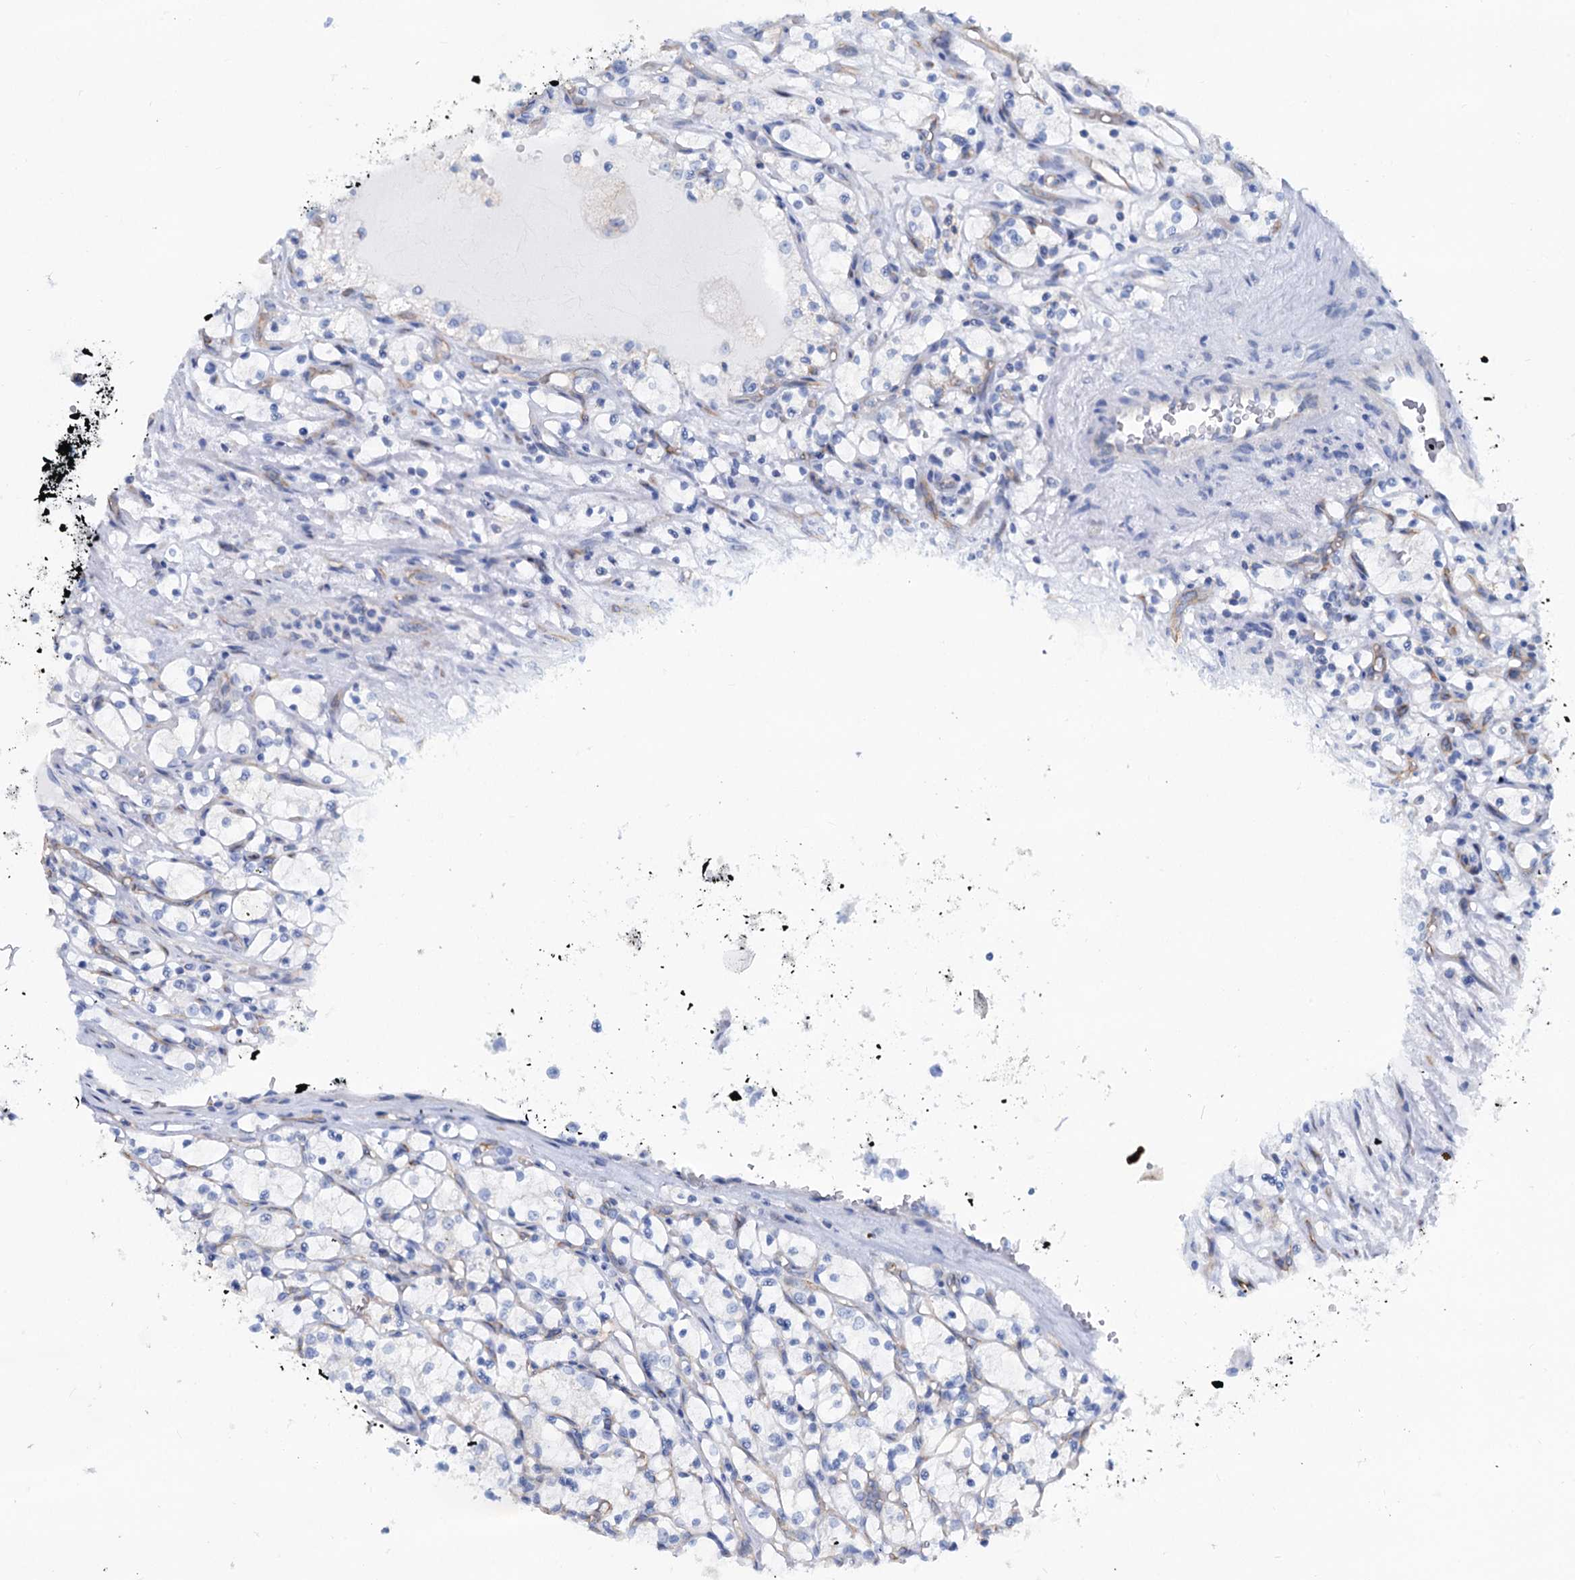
{"staining": {"intensity": "negative", "quantity": "none", "location": "none"}, "tissue": "renal cancer", "cell_type": "Tumor cells", "image_type": "cancer", "snomed": [{"axis": "morphology", "description": "Adenocarcinoma, NOS"}, {"axis": "topography", "description": "Kidney"}], "caption": "Renal cancer (adenocarcinoma) was stained to show a protein in brown. There is no significant expression in tumor cells. The staining is performed using DAB (3,3'-diaminobenzidine) brown chromogen with nuclei counter-stained in using hematoxylin.", "gene": "SLC1A3", "patient": {"sex": "female", "age": 69}}